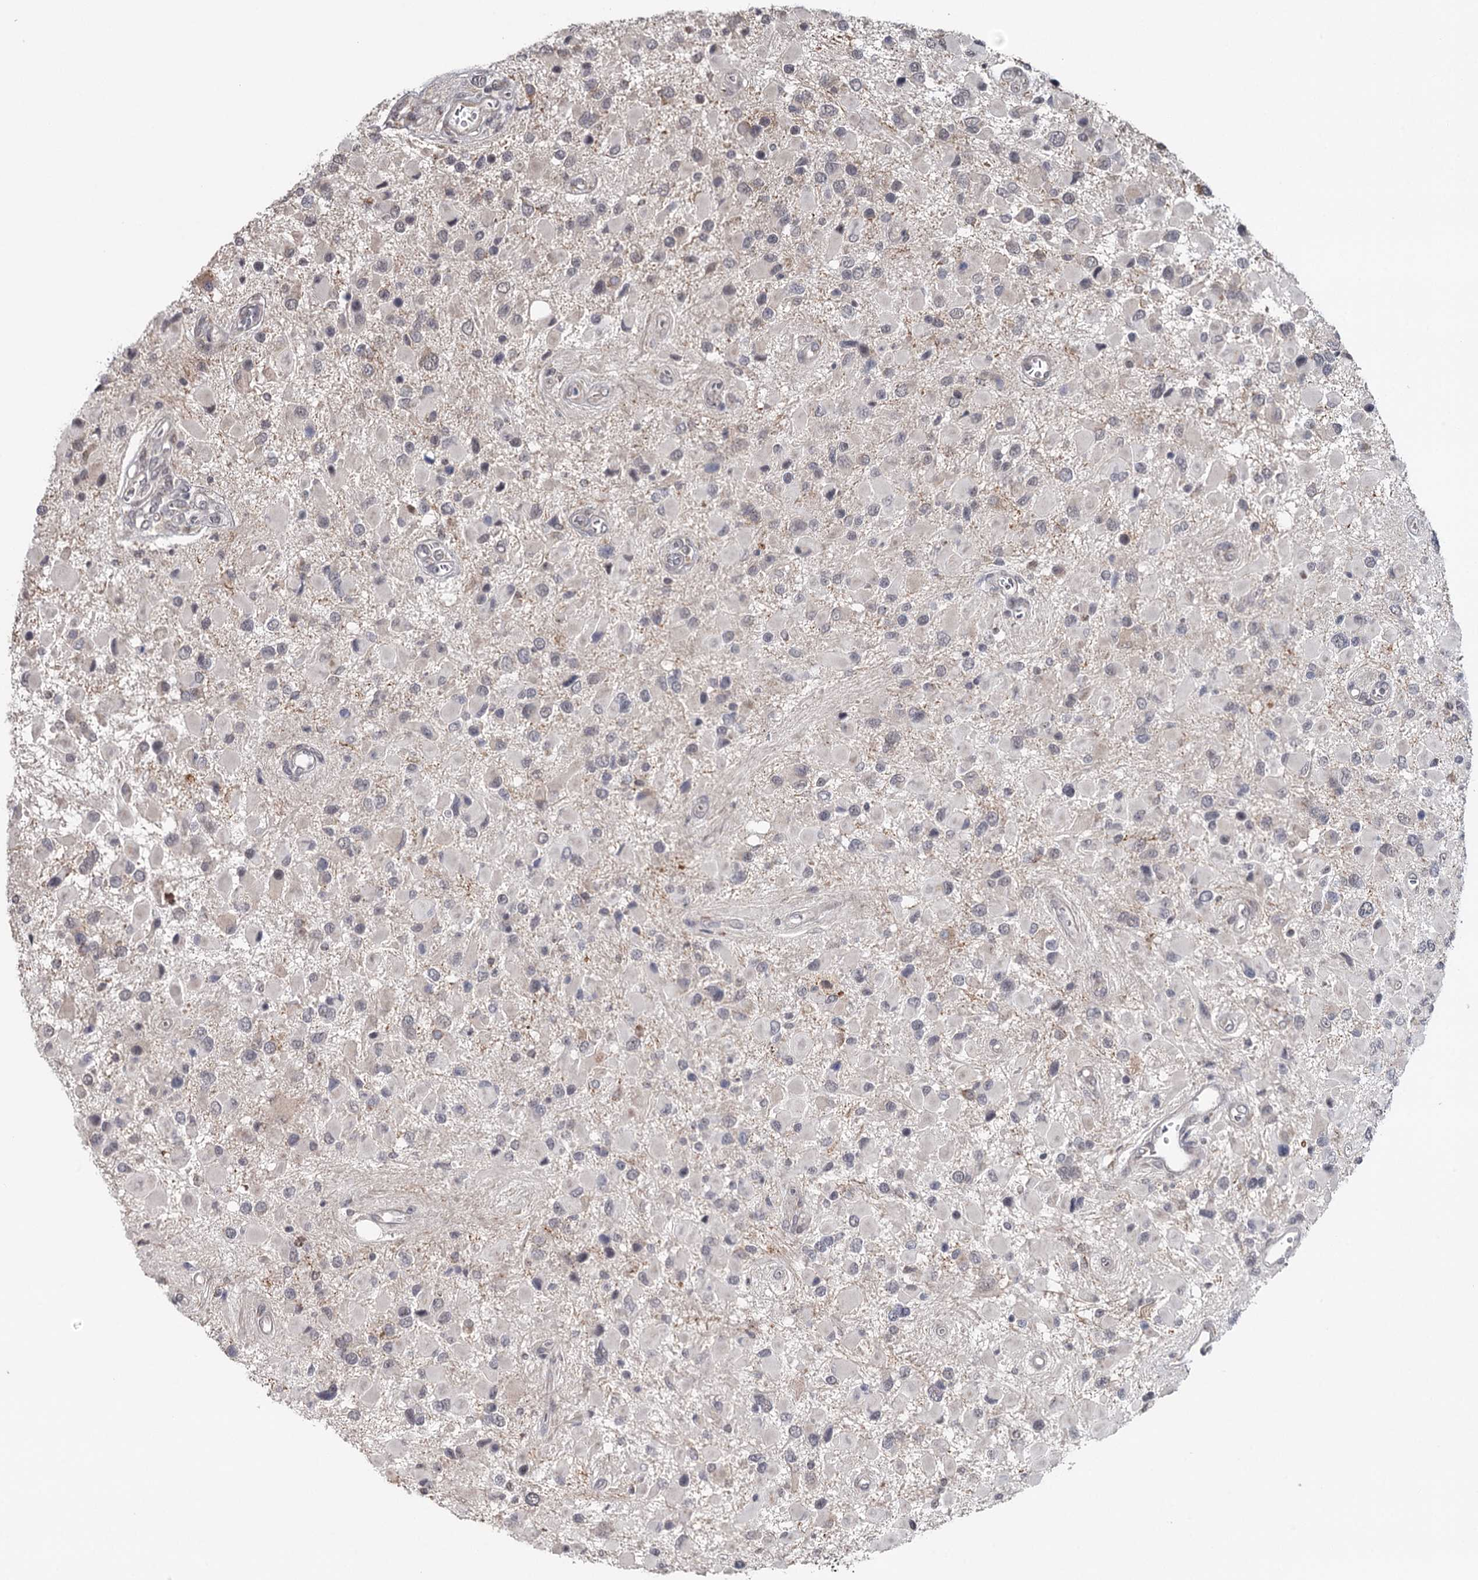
{"staining": {"intensity": "weak", "quantity": "<25%", "location": "nuclear"}, "tissue": "glioma", "cell_type": "Tumor cells", "image_type": "cancer", "snomed": [{"axis": "morphology", "description": "Glioma, malignant, High grade"}, {"axis": "topography", "description": "Brain"}], "caption": "The image demonstrates no significant staining in tumor cells of glioma.", "gene": "GTSF1", "patient": {"sex": "male", "age": 53}}